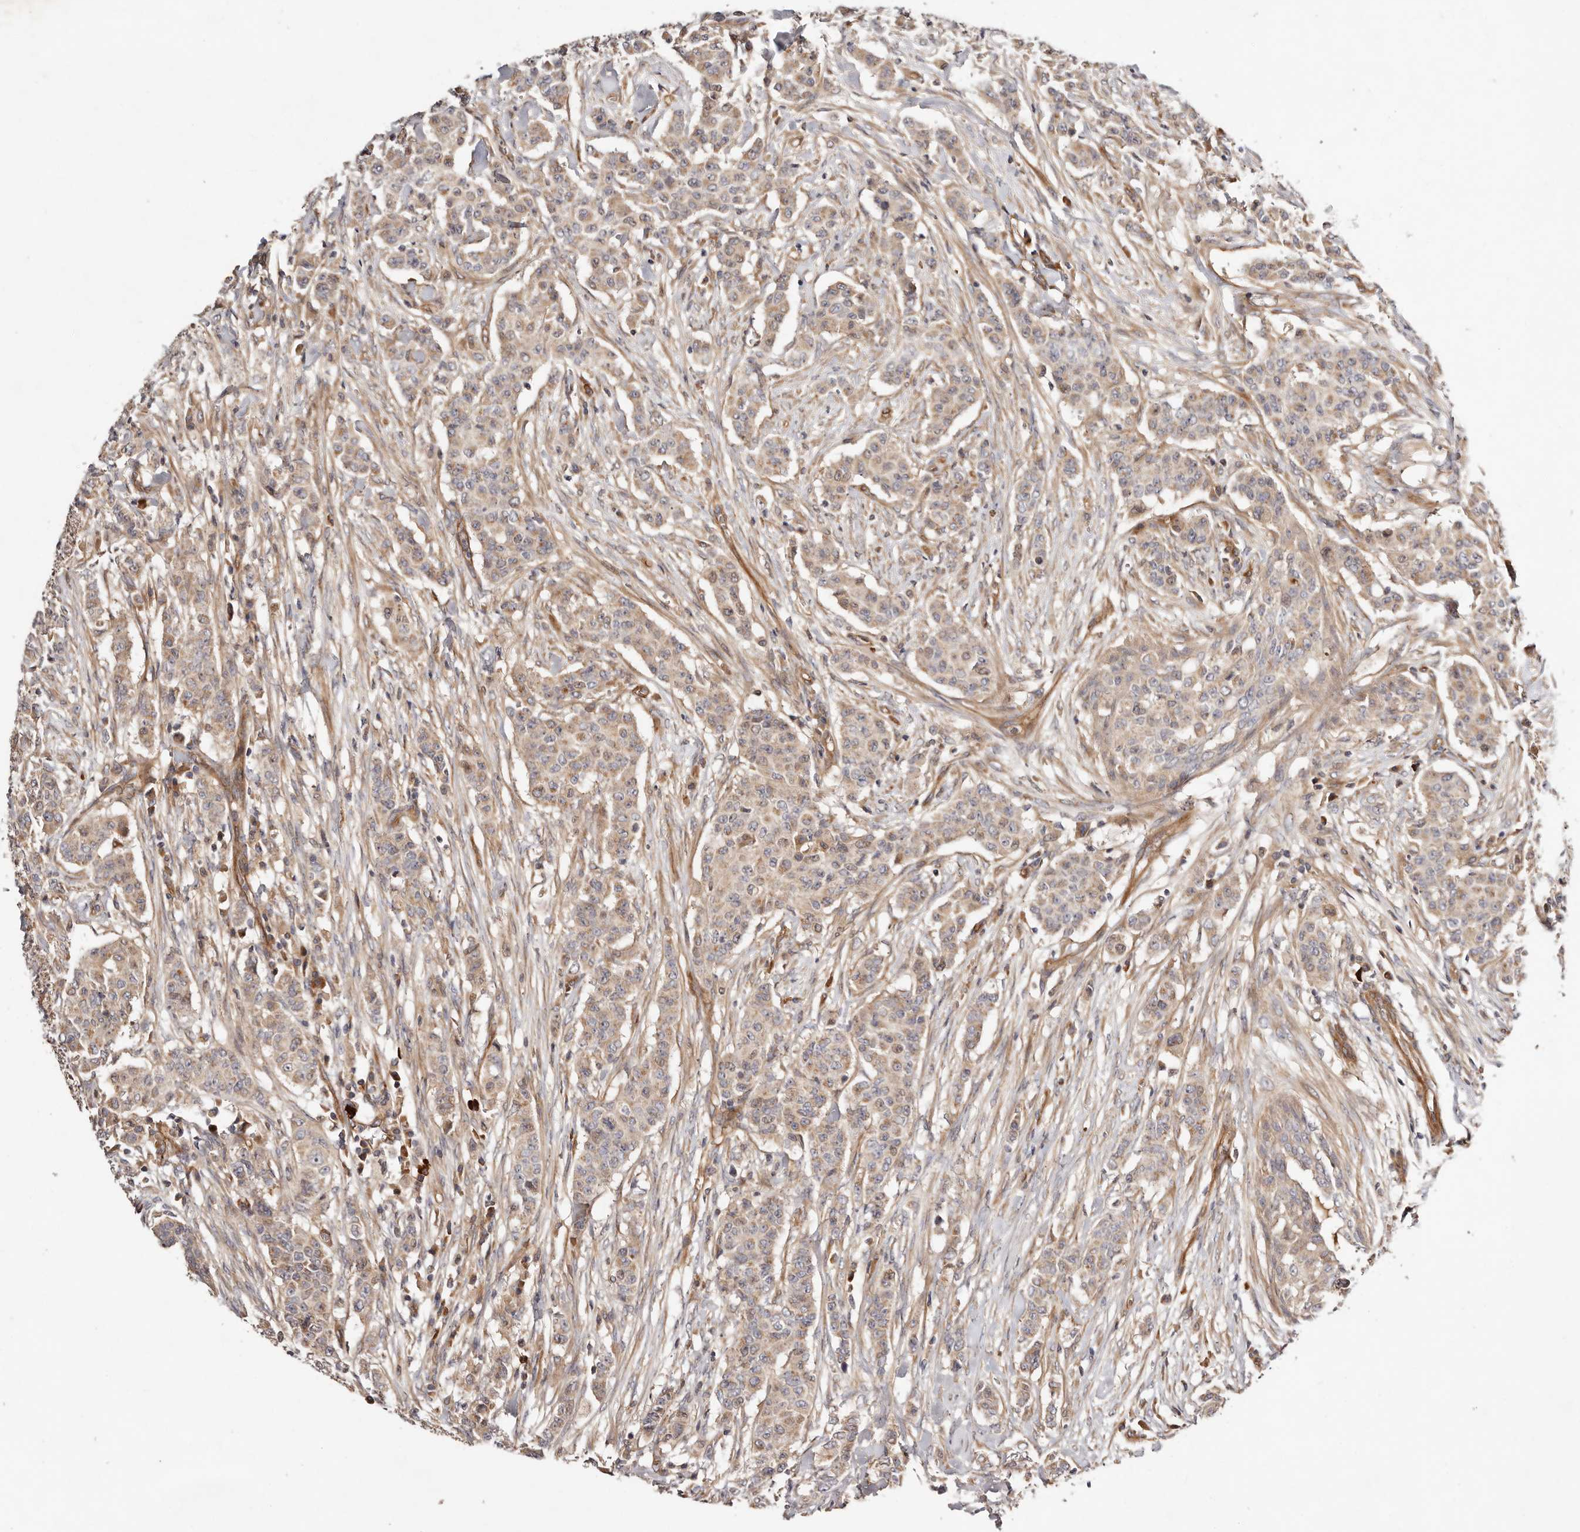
{"staining": {"intensity": "weak", "quantity": ">75%", "location": "cytoplasmic/membranous"}, "tissue": "breast cancer", "cell_type": "Tumor cells", "image_type": "cancer", "snomed": [{"axis": "morphology", "description": "Duct carcinoma"}, {"axis": "topography", "description": "Breast"}], "caption": "Protein expression analysis of human breast infiltrating ductal carcinoma reveals weak cytoplasmic/membranous expression in about >75% of tumor cells. Immunohistochemistry stains the protein of interest in brown and the nuclei are stained blue.", "gene": "MACF1", "patient": {"sex": "female", "age": 40}}